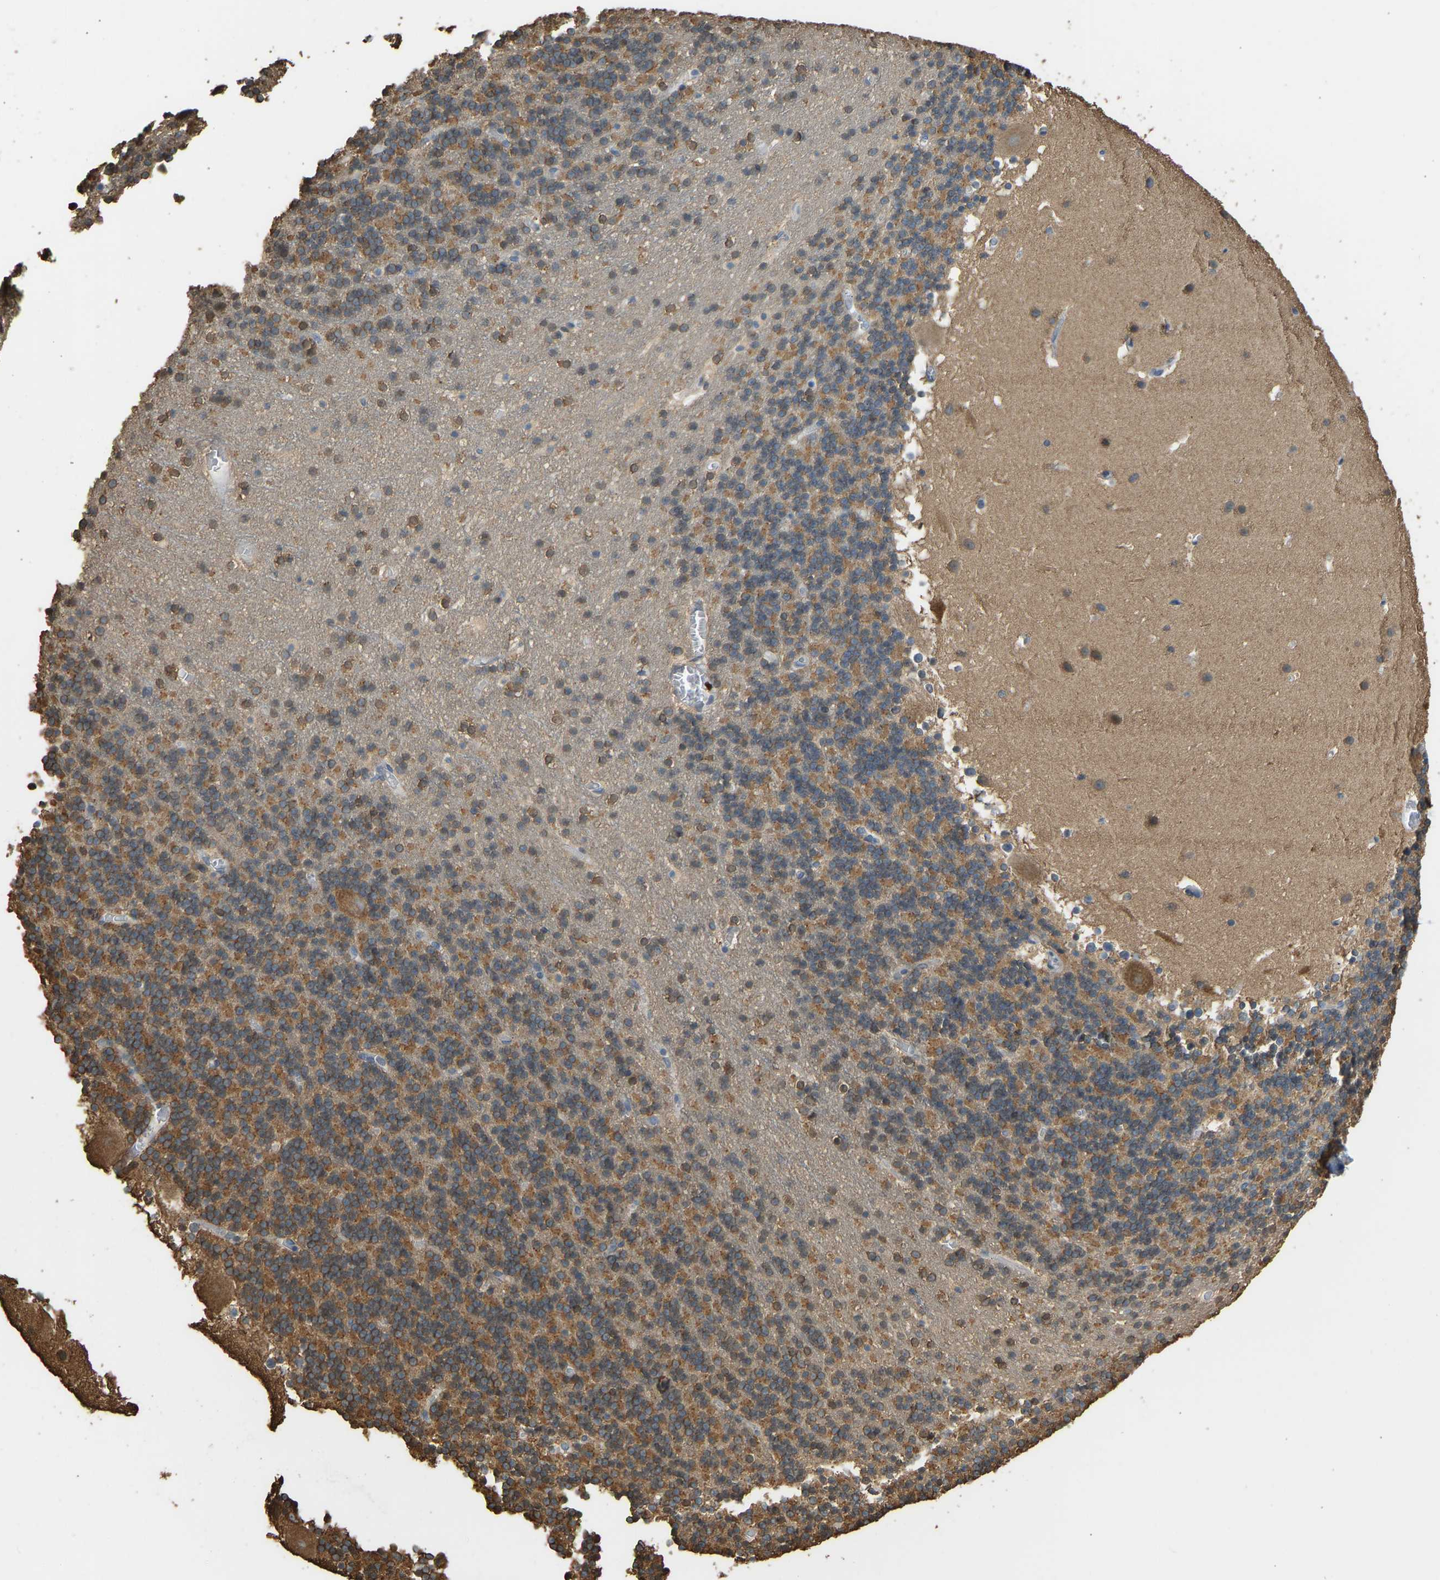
{"staining": {"intensity": "moderate", "quantity": ">75%", "location": "cytoplasmic/membranous"}, "tissue": "cerebellum", "cell_type": "Cells in granular layer", "image_type": "normal", "snomed": [{"axis": "morphology", "description": "Normal tissue, NOS"}, {"axis": "topography", "description": "Cerebellum"}], "caption": "DAB immunohistochemical staining of unremarkable cerebellum shows moderate cytoplasmic/membranous protein positivity in about >75% of cells in granular layer. Using DAB (3,3'-diaminobenzidine) (brown) and hematoxylin (blue) stains, captured at high magnification using brightfield microscopy.", "gene": "OS9", "patient": {"sex": "male", "age": 45}}